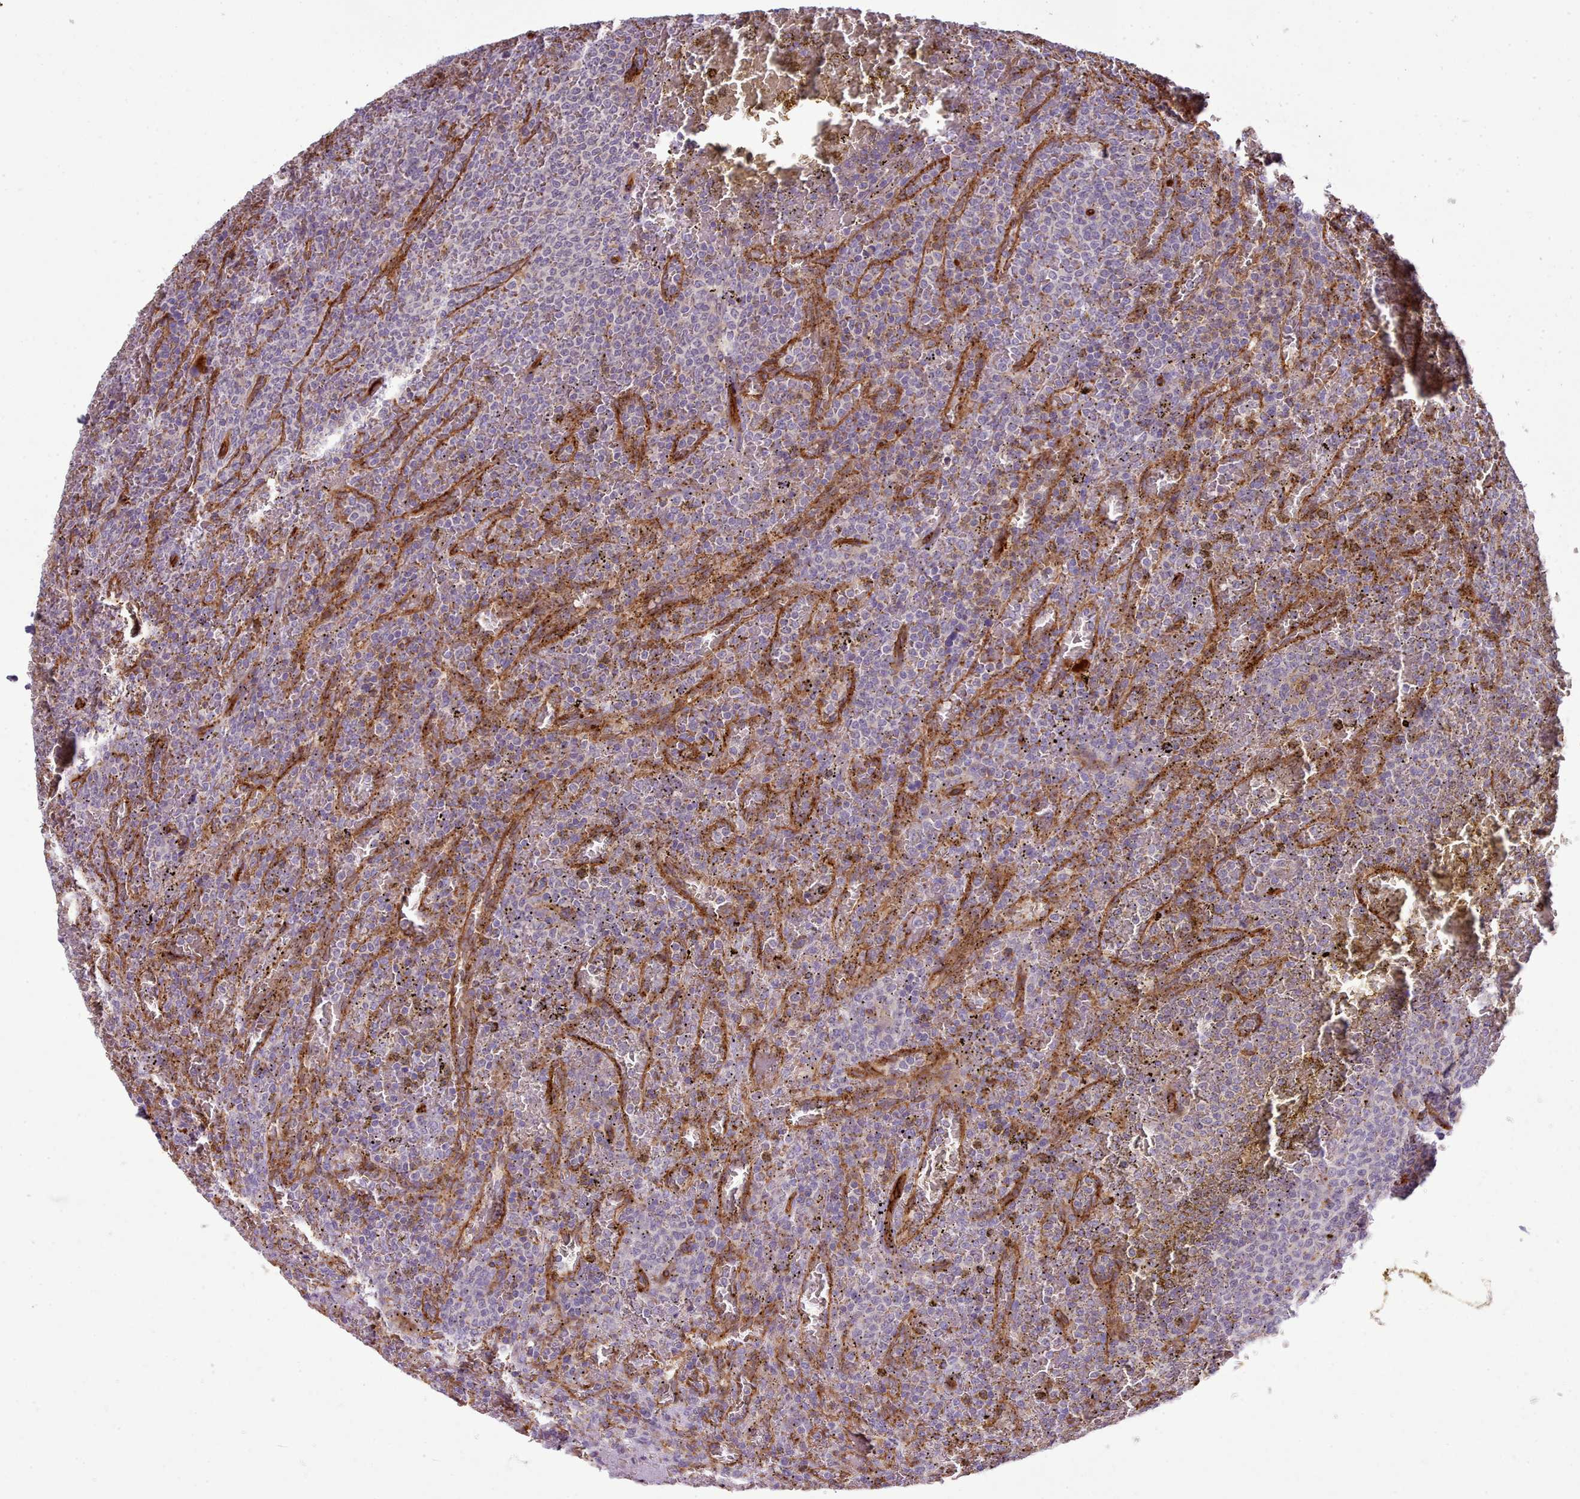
{"staining": {"intensity": "negative", "quantity": "none", "location": "none"}, "tissue": "lymphoma", "cell_type": "Tumor cells", "image_type": "cancer", "snomed": [{"axis": "morphology", "description": "Malignant lymphoma, non-Hodgkin's type, Low grade"}, {"axis": "topography", "description": "Spleen"}], "caption": "Tumor cells are negative for brown protein staining in malignant lymphoma, non-Hodgkin's type (low-grade). The staining was performed using DAB (3,3'-diaminobenzidine) to visualize the protein expression in brown, while the nuclei were stained in blue with hematoxylin (Magnification: 20x).", "gene": "CD300LF", "patient": {"sex": "male", "age": 60}}